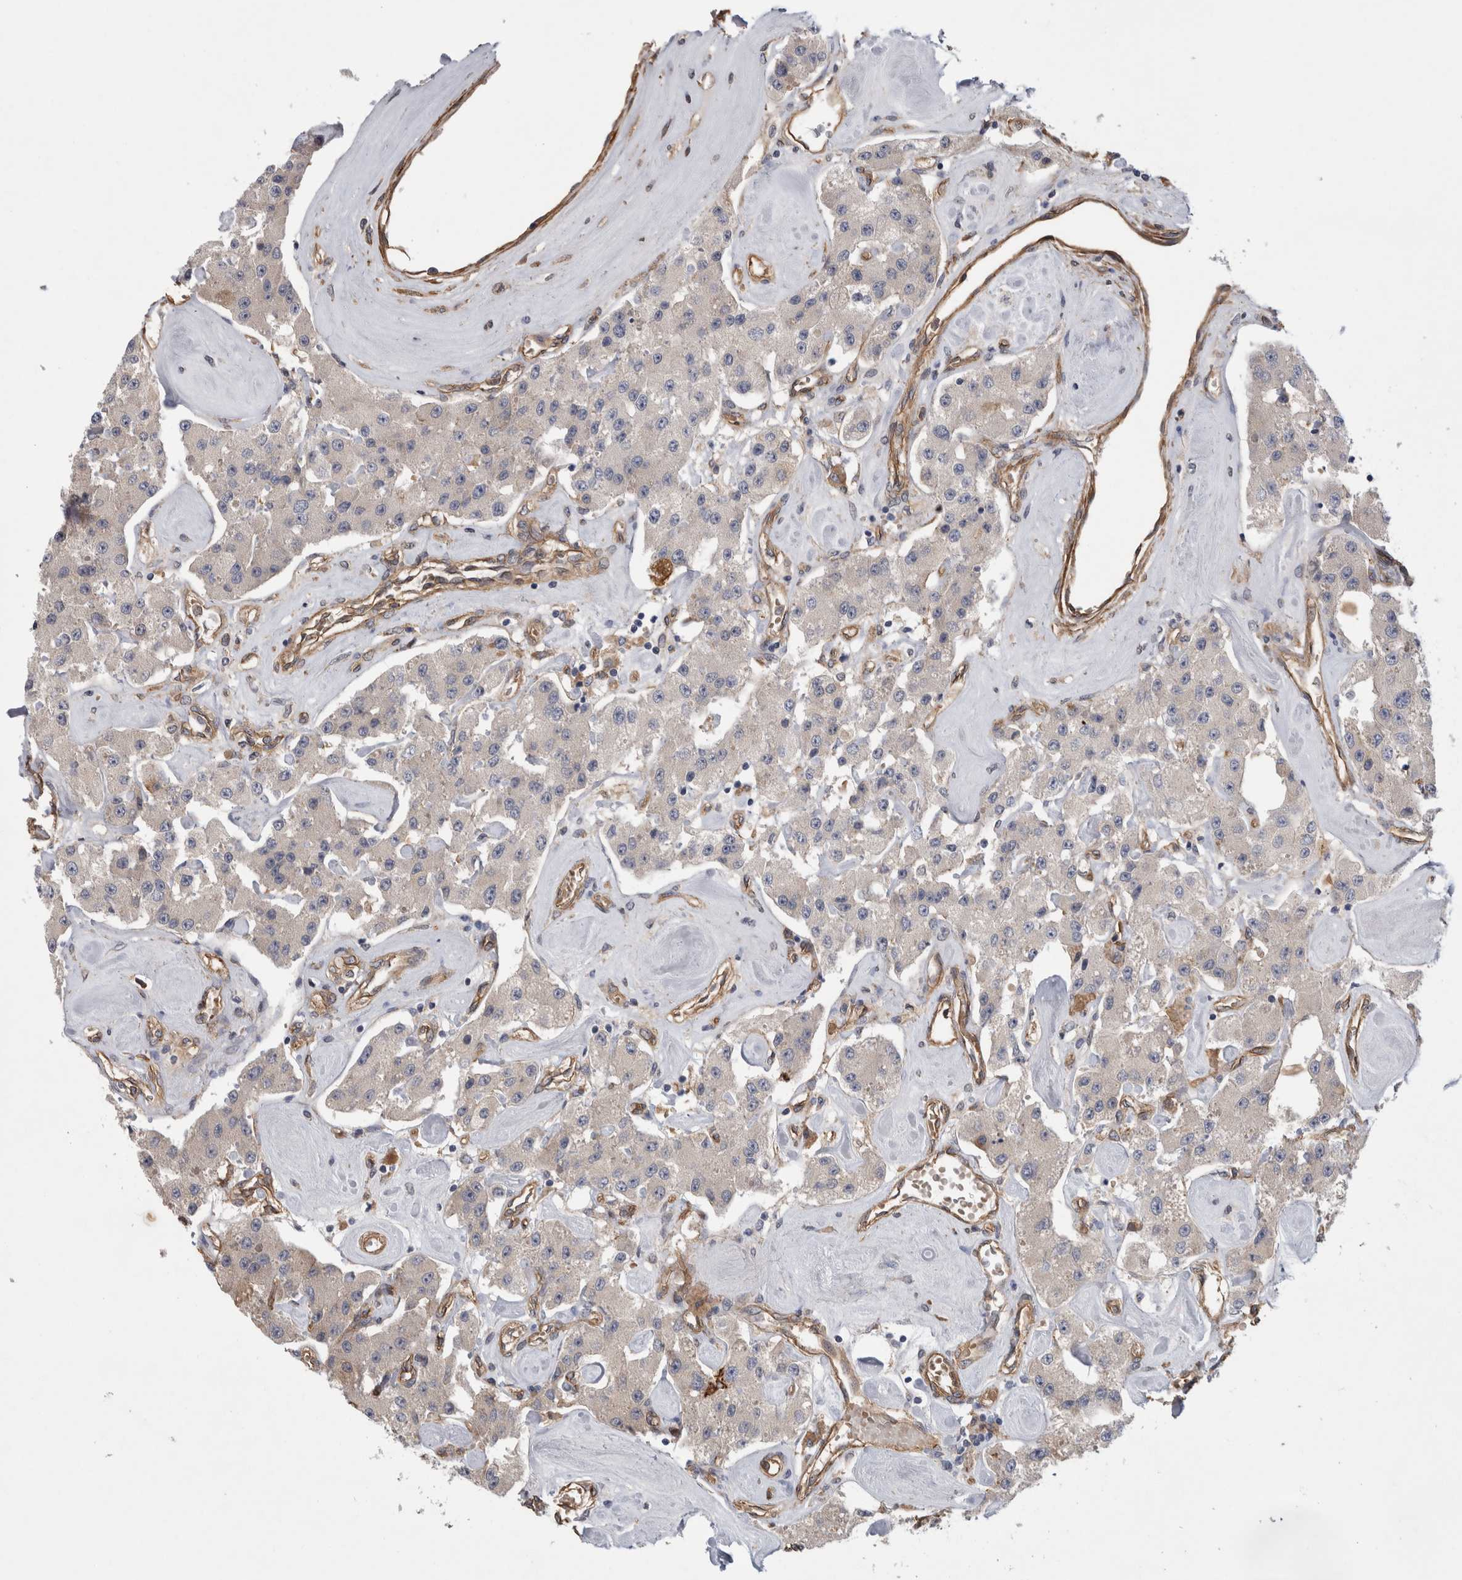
{"staining": {"intensity": "weak", "quantity": ">75%", "location": "cytoplasmic/membranous"}, "tissue": "carcinoid", "cell_type": "Tumor cells", "image_type": "cancer", "snomed": [{"axis": "morphology", "description": "Carcinoid, malignant, NOS"}, {"axis": "topography", "description": "Pancreas"}], "caption": "Protein expression analysis of carcinoid shows weak cytoplasmic/membranous staining in about >75% of tumor cells.", "gene": "ANKFY1", "patient": {"sex": "male", "age": 41}}